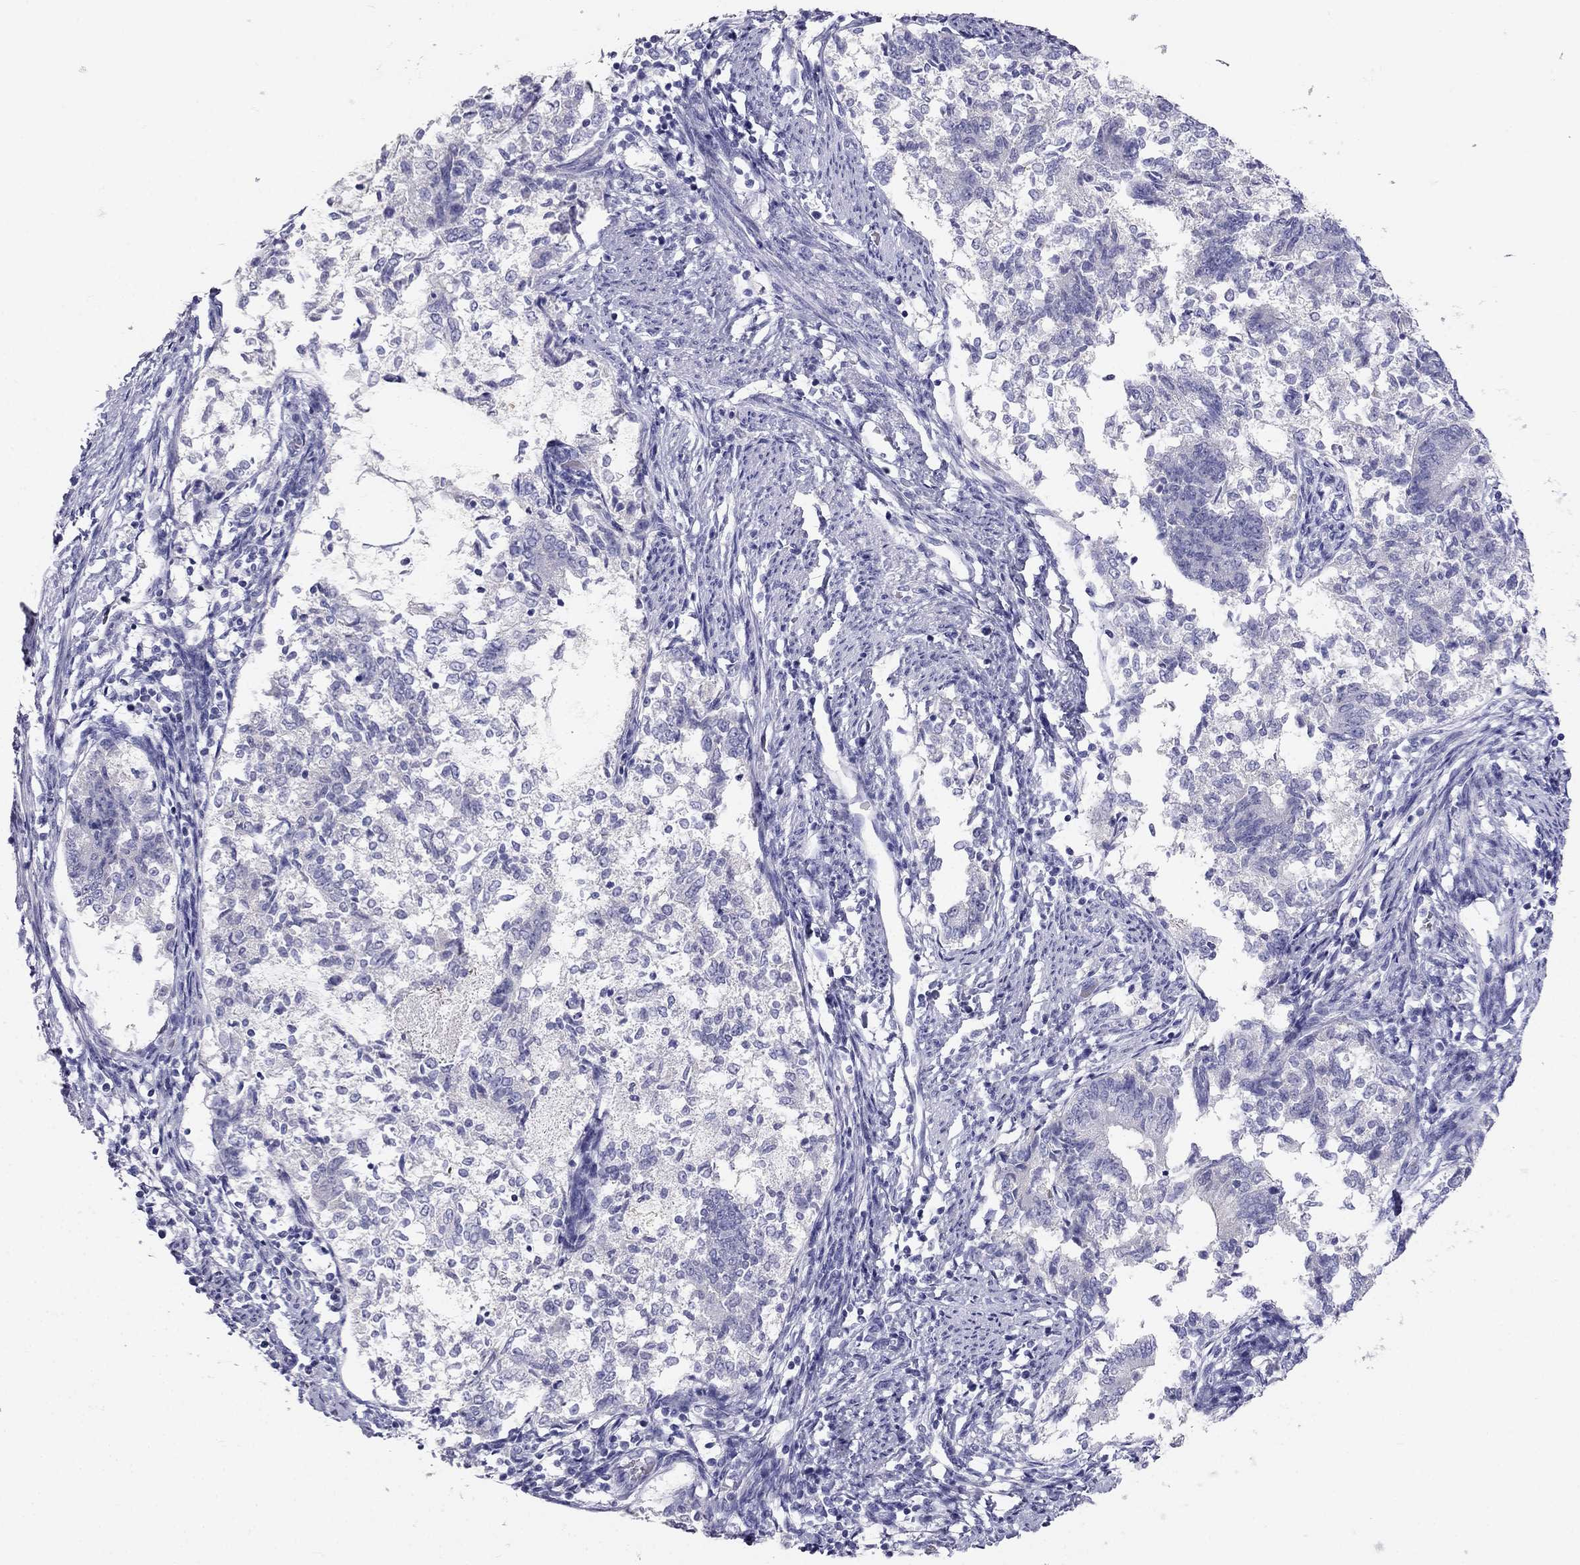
{"staining": {"intensity": "negative", "quantity": "none", "location": "none"}, "tissue": "endometrial cancer", "cell_type": "Tumor cells", "image_type": "cancer", "snomed": [{"axis": "morphology", "description": "Adenocarcinoma, NOS"}, {"axis": "topography", "description": "Endometrium"}], "caption": "Human endometrial cancer (adenocarcinoma) stained for a protein using immunohistochemistry (IHC) displays no staining in tumor cells.", "gene": "RFLNA", "patient": {"sex": "female", "age": 65}}